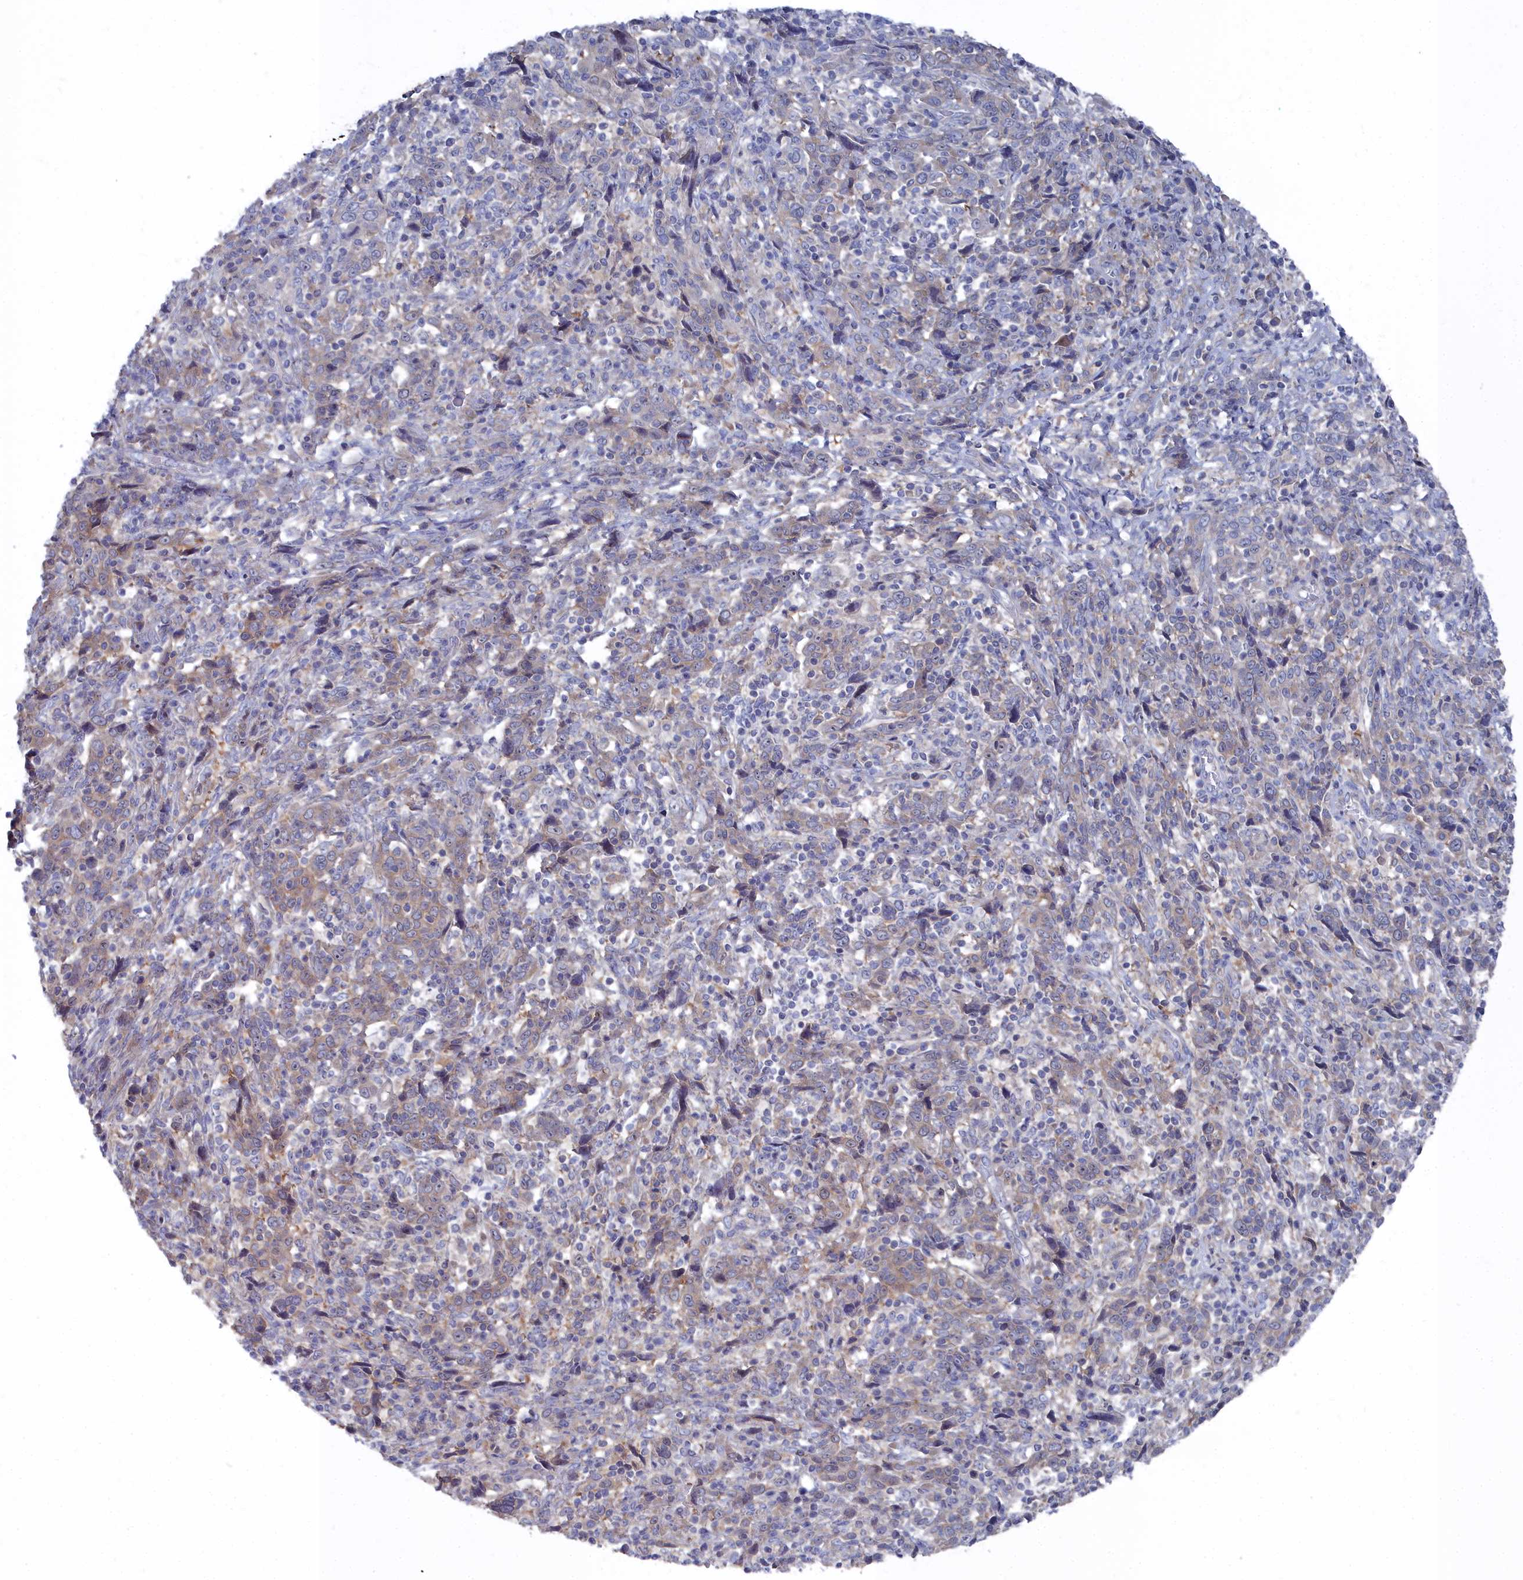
{"staining": {"intensity": "weak", "quantity": "25%-75%", "location": "cytoplasmic/membranous"}, "tissue": "cervical cancer", "cell_type": "Tumor cells", "image_type": "cancer", "snomed": [{"axis": "morphology", "description": "Squamous cell carcinoma, NOS"}, {"axis": "topography", "description": "Cervix"}], "caption": "Tumor cells display weak cytoplasmic/membranous staining in about 25%-75% of cells in cervical cancer.", "gene": "CCDC149", "patient": {"sex": "female", "age": 46}}